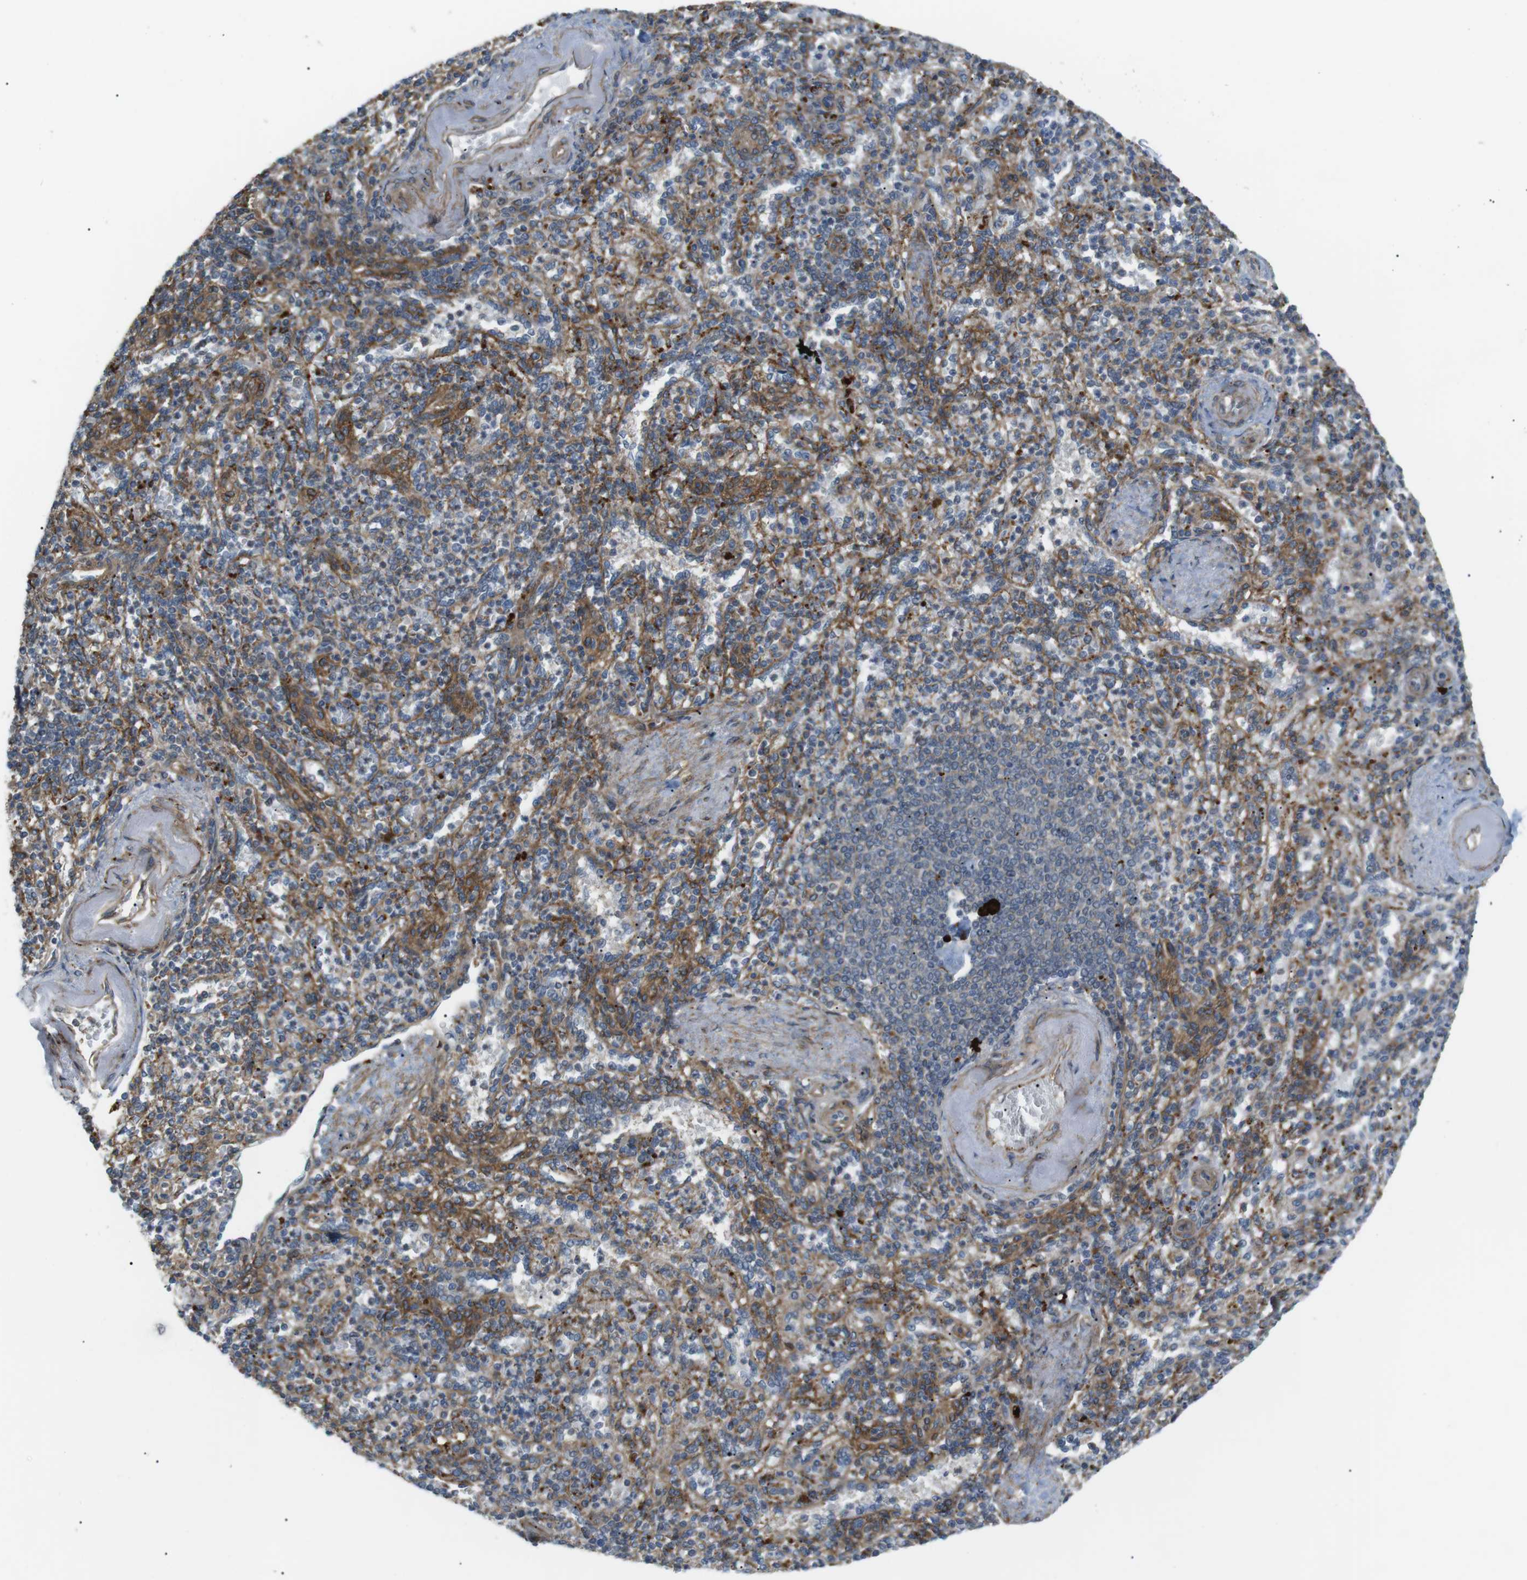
{"staining": {"intensity": "moderate", "quantity": "<25%", "location": "cytoplasmic/membranous"}, "tissue": "spleen", "cell_type": "Cells in red pulp", "image_type": "normal", "snomed": [{"axis": "morphology", "description": "Normal tissue, NOS"}, {"axis": "topography", "description": "Spleen"}], "caption": "Immunohistochemistry (IHC) staining of unremarkable spleen, which reveals low levels of moderate cytoplasmic/membranous positivity in approximately <25% of cells in red pulp indicating moderate cytoplasmic/membranous protein expression. The staining was performed using DAB (3,3'-diaminobenzidine) (brown) for protein detection and nuclei were counterstained in hematoxylin (blue).", "gene": "KANK2", "patient": {"sex": "female", "age": 74}}